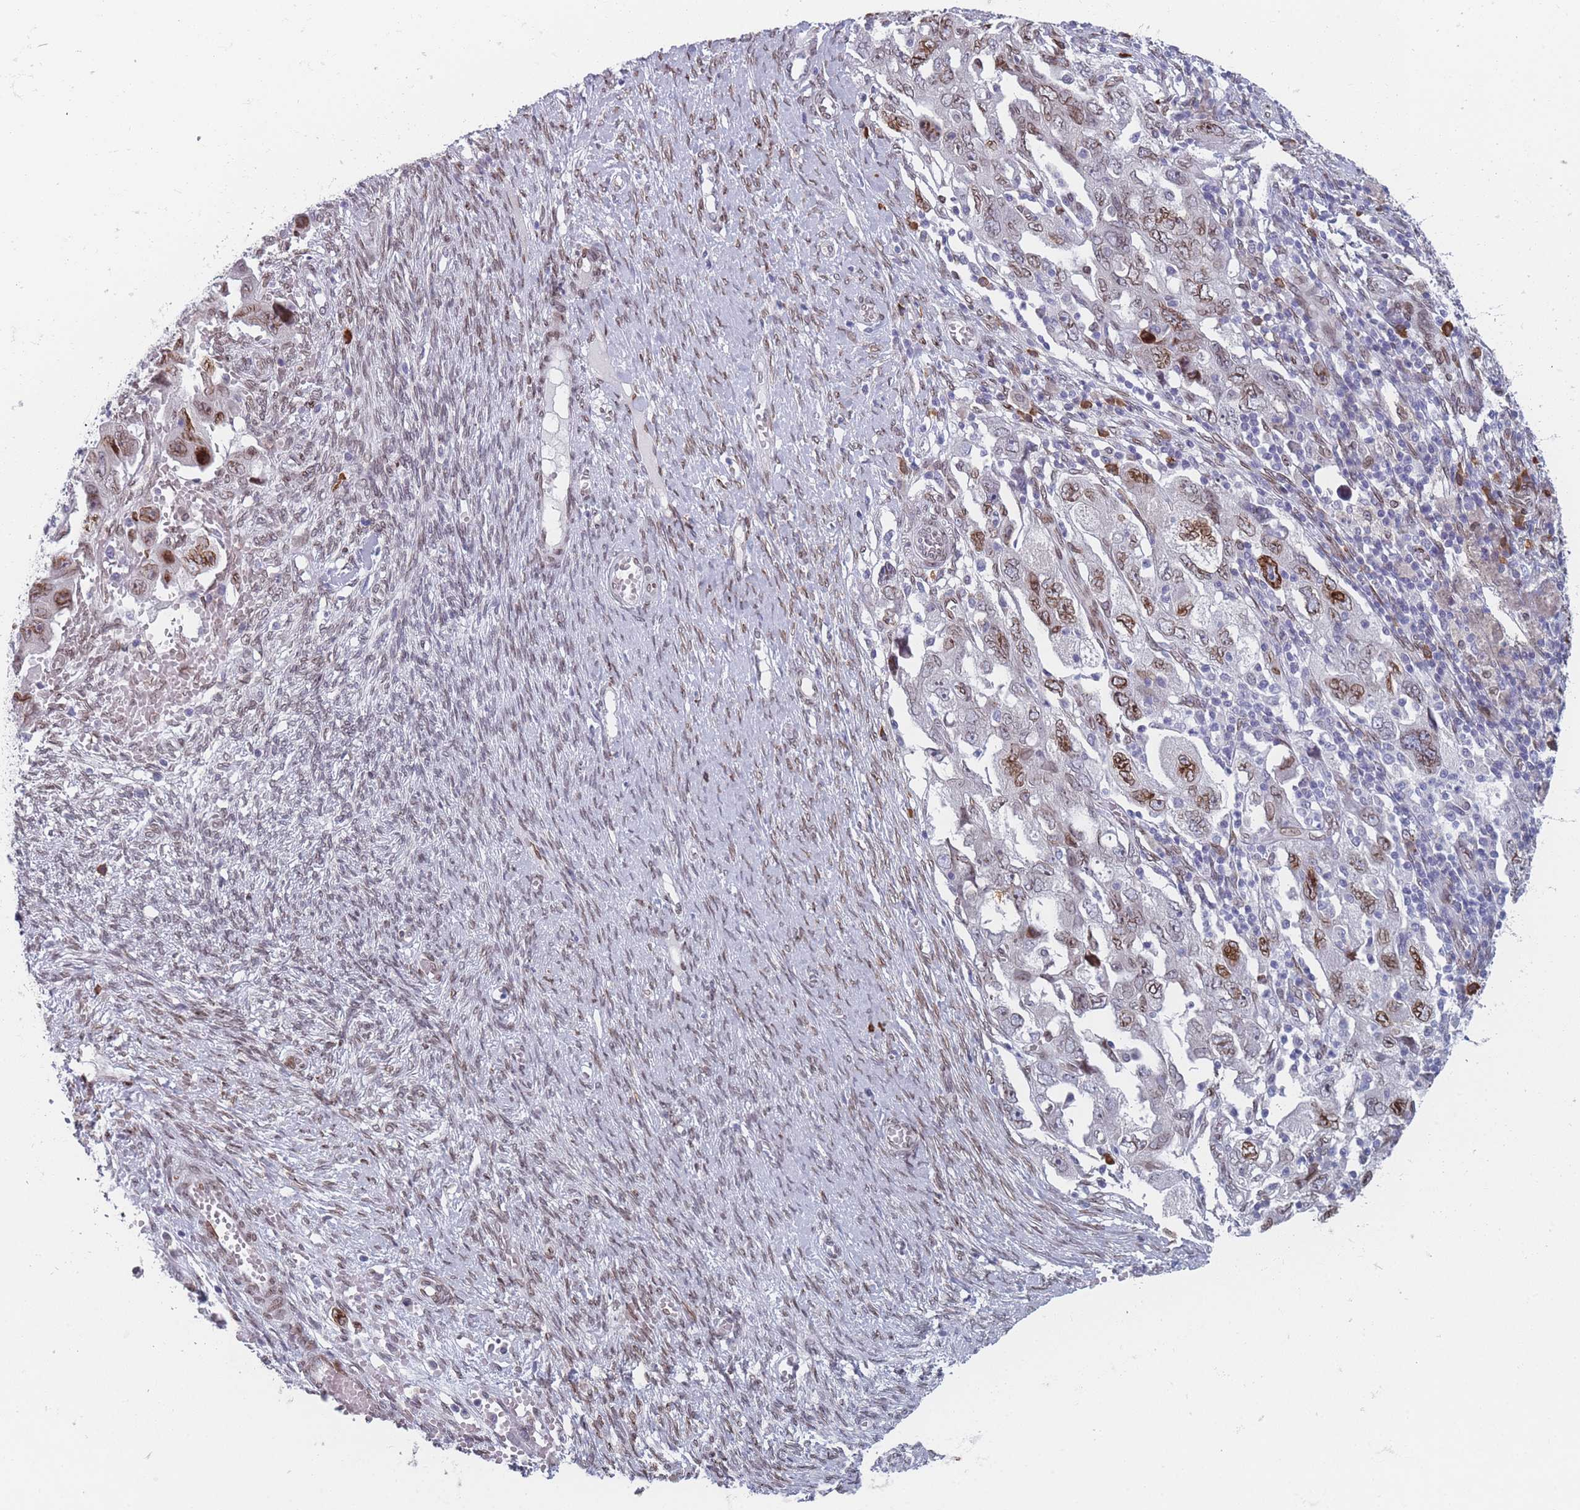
{"staining": {"intensity": "moderate", "quantity": "25%-75%", "location": "cytoplasmic/membranous,nuclear"}, "tissue": "ovarian cancer", "cell_type": "Tumor cells", "image_type": "cancer", "snomed": [{"axis": "morphology", "description": "Carcinoma, NOS"}, {"axis": "morphology", "description": "Cystadenocarcinoma, serous, NOS"}, {"axis": "topography", "description": "Ovary"}], "caption": "The immunohistochemical stain labels moderate cytoplasmic/membranous and nuclear expression in tumor cells of ovarian carcinoma tissue.", "gene": "ZBTB1", "patient": {"sex": "female", "age": 69}}